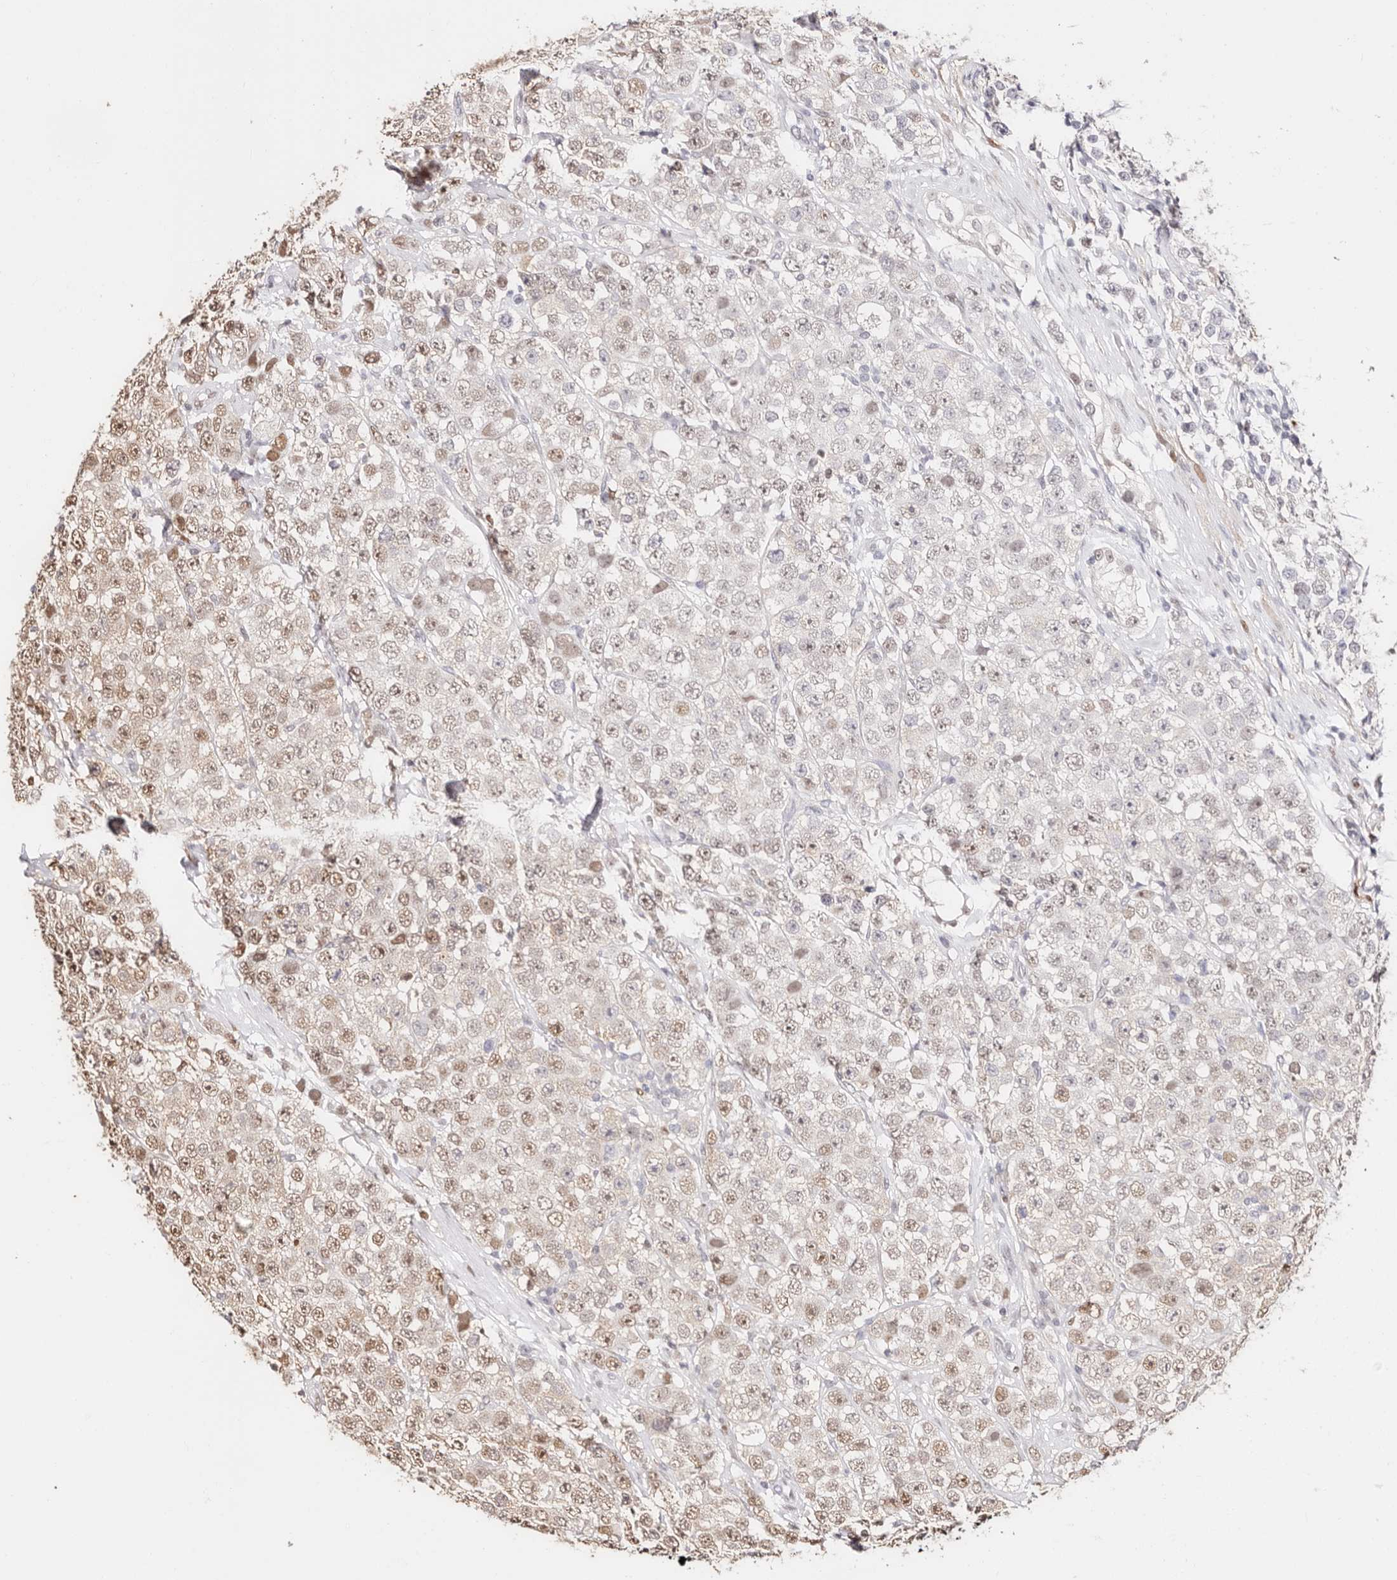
{"staining": {"intensity": "weak", "quantity": "25%-75%", "location": "nuclear"}, "tissue": "testis cancer", "cell_type": "Tumor cells", "image_type": "cancer", "snomed": [{"axis": "morphology", "description": "Seminoma, NOS"}, {"axis": "topography", "description": "Testis"}], "caption": "Weak nuclear positivity is appreciated in about 25%-75% of tumor cells in testis cancer.", "gene": "TKT", "patient": {"sex": "male", "age": 28}}